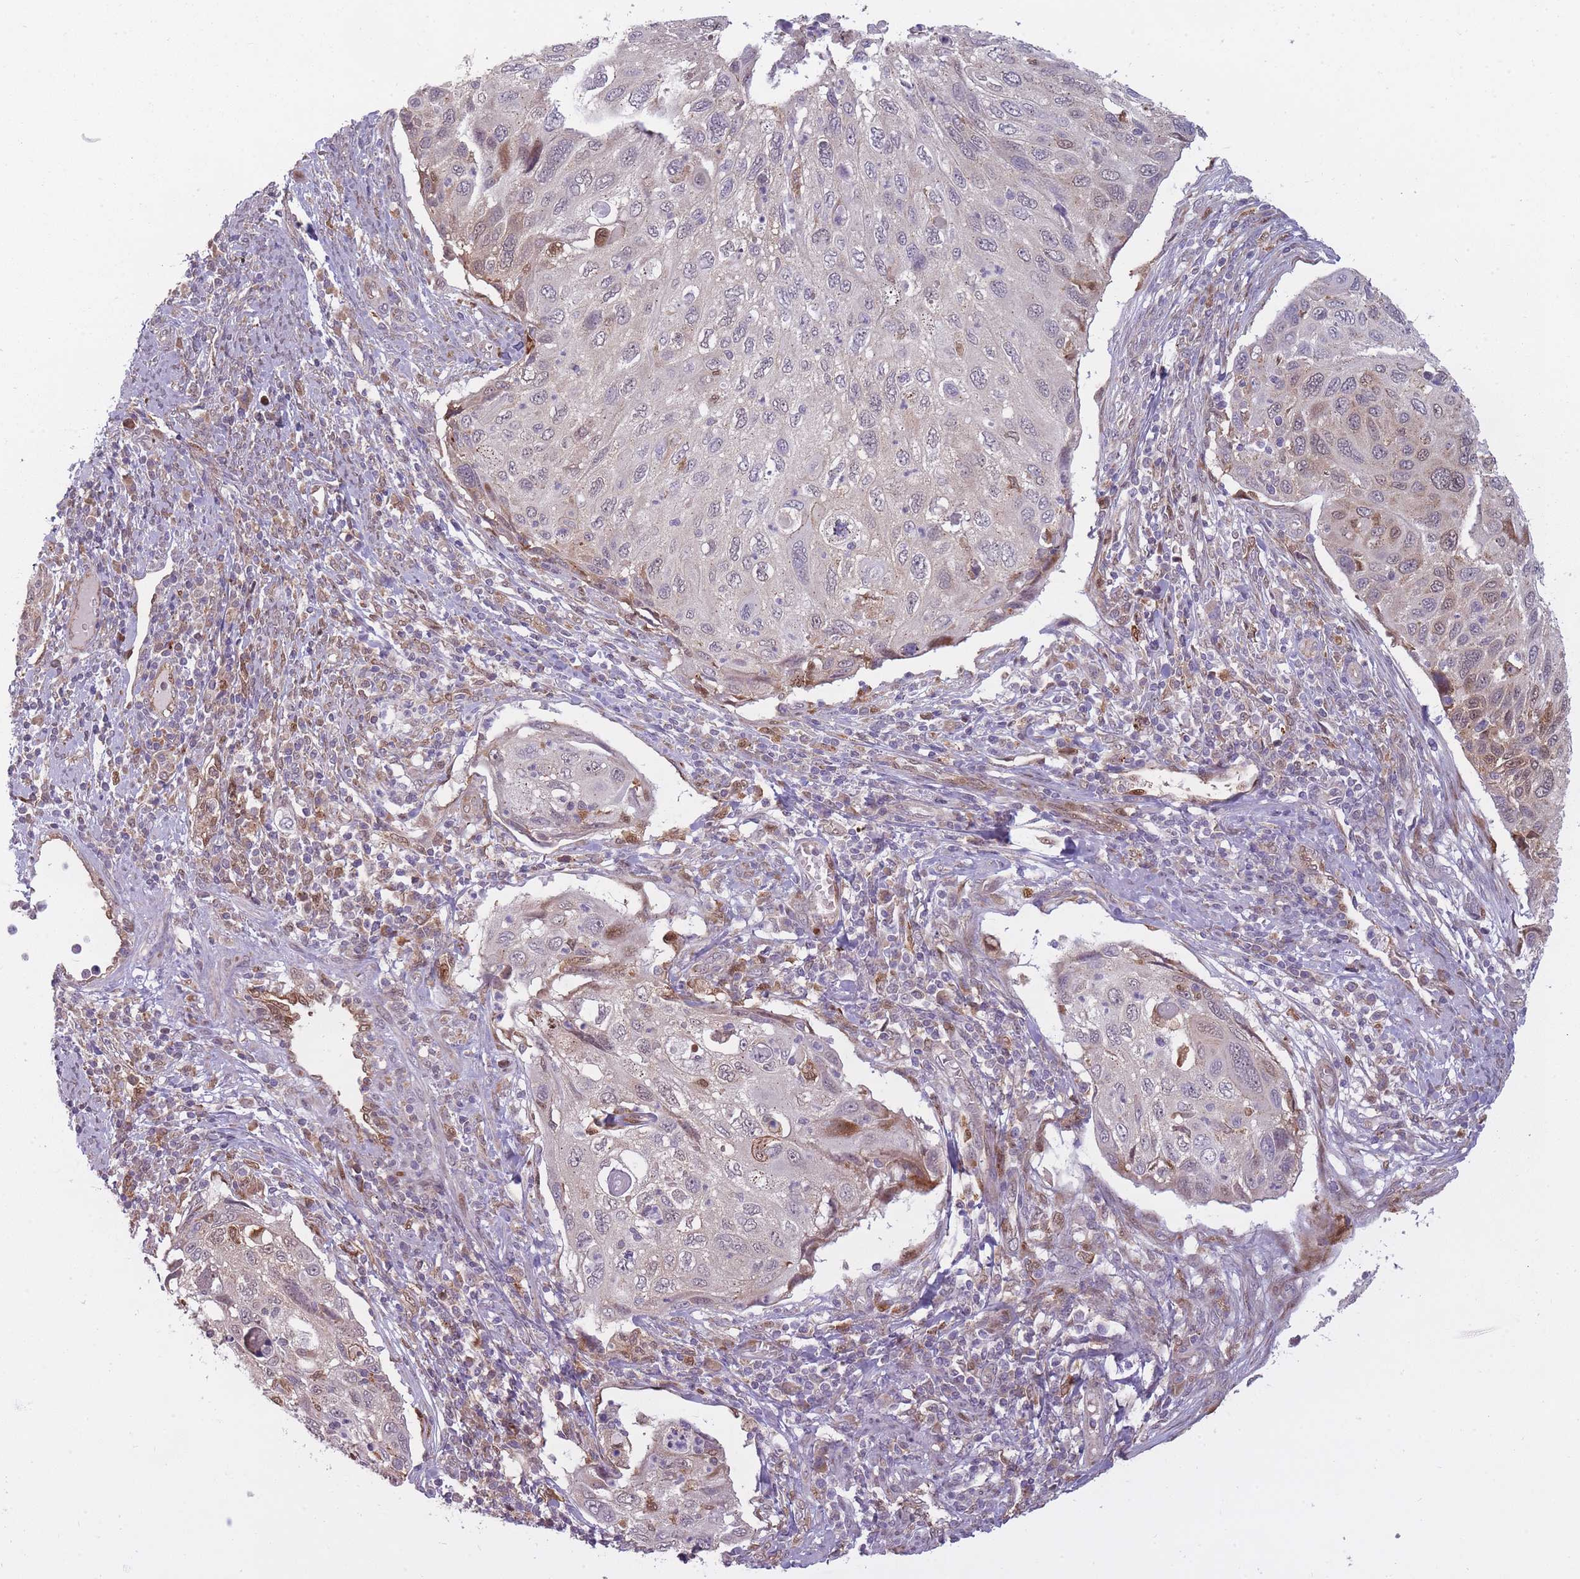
{"staining": {"intensity": "moderate", "quantity": "<25%", "location": "cytoplasmic/membranous,nuclear"}, "tissue": "cervical cancer", "cell_type": "Tumor cells", "image_type": "cancer", "snomed": [{"axis": "morphology", "description": "Squamous cell carcinoma, NOS"}, {"axis": "topography", "description": "Cervix"}], "caption": "Immunohistochemistry (IHC) (DAB (3,3'-diaminobenzidine)) staining of human cervical cancer (squamous cell carcinoma) demonstrates moderate cytoplasmic/membranous and nuclear protein expression in approximately <25% of tumor cells.", "gene": "LGALS9", "patient": {"sex": "female", "age": 70}}